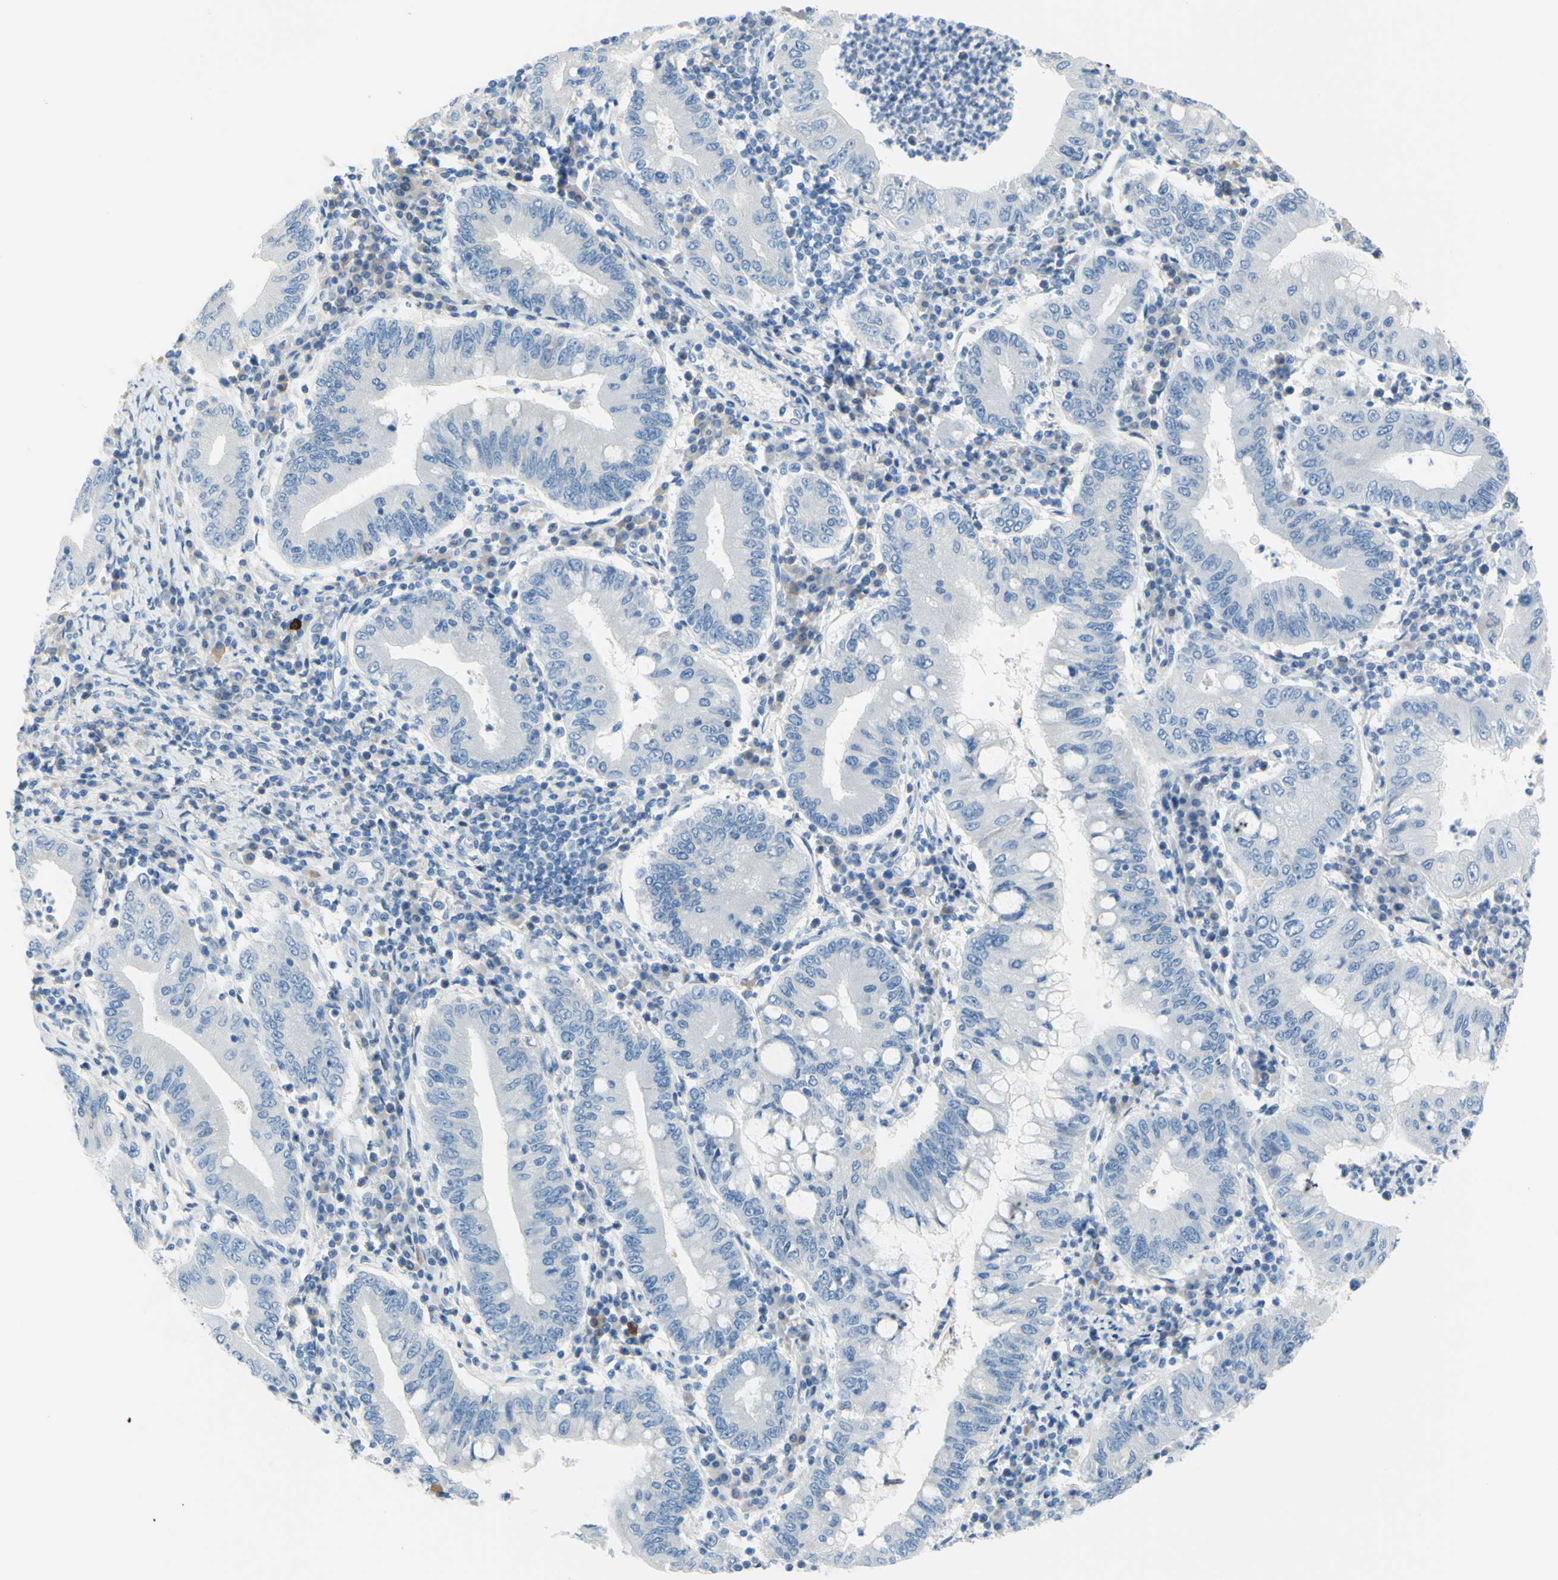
{"staining": {"intensity": "negative", "quantity": "none", "location": "none"}, "tissue": "stomach cancer", "cell_type": "Tumor cells", "image_type": "cancer", "snomed": [{"axis": "morphology", "description": "Normal tissue, NOS"}, {"axis": "morphology", "description": "Adenocarcinoma, NOS"}, {"axis": "topography", "description": "Esophagus"}, {"axis": "topography", "description": "Stomach, upper"}, {"axis": "topography", "description": "Peripheral nerve tissue"}], "caption": "A photomicrograph of human stomach adenocarcinoma is negative for staining in tumor cells. (DAB immunohistochemistry visualized using brightfield microscopy, high magnification).", "gene": "DCT", "patient": {"sex": "male", "age": 62}}